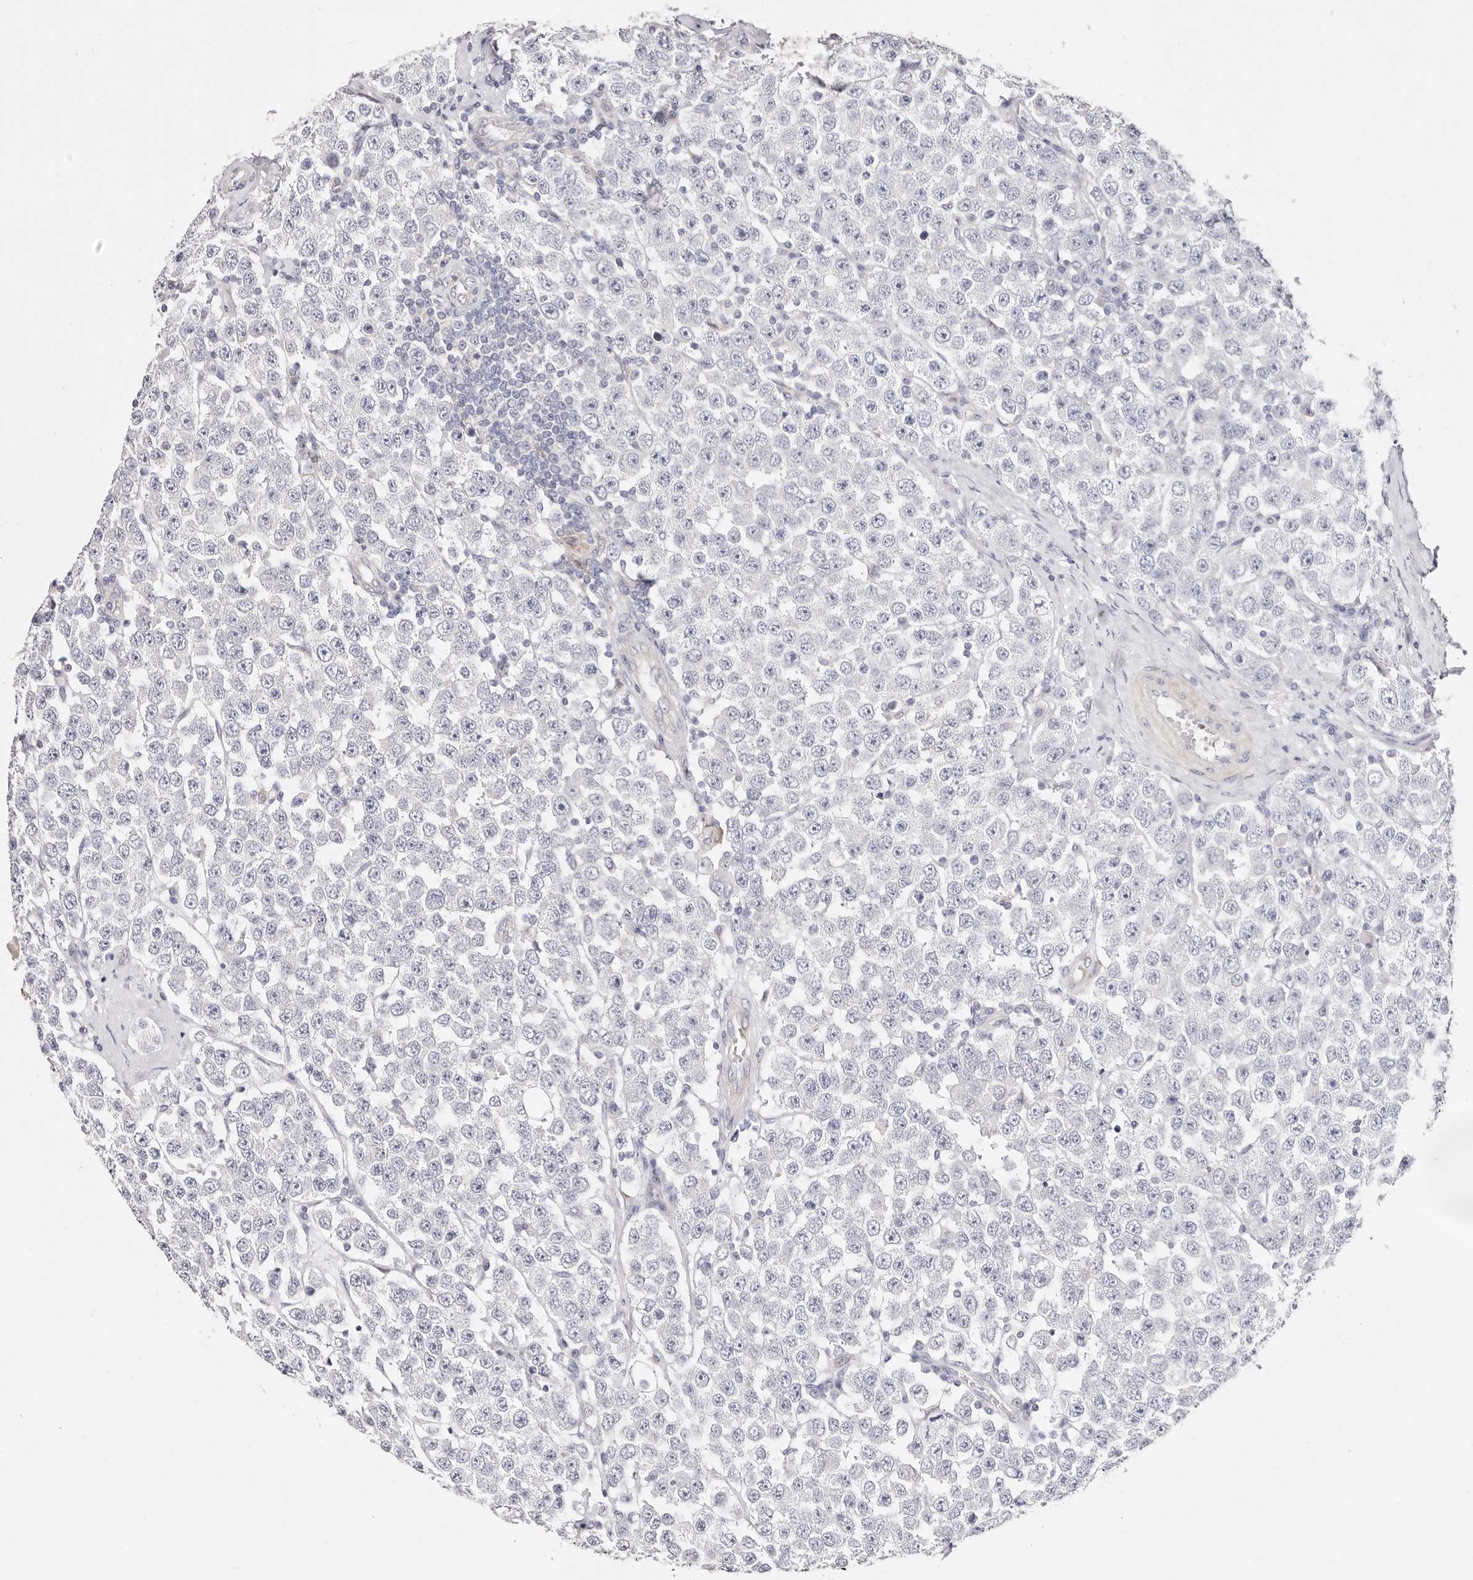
{"staining": {"intensity": "negative", "quantity": "none", "location": "none"}, "tissue": "testis cancer", "cell_type": "Tumor cells", "image_type": "cancer", "snomed": [{"axis": "morphology", "description": "Seminoma, NOS"}, {"axis": "topography", "description": "Testis"}], "caption": "There is no significant expression in tumor cells of testis cancer (seminoma). (DAB (3,3'-diaminobenzidine) IHC, high magnification).", "gene": "MAPK1", "patient": {"sex": "male", "age": 28}}